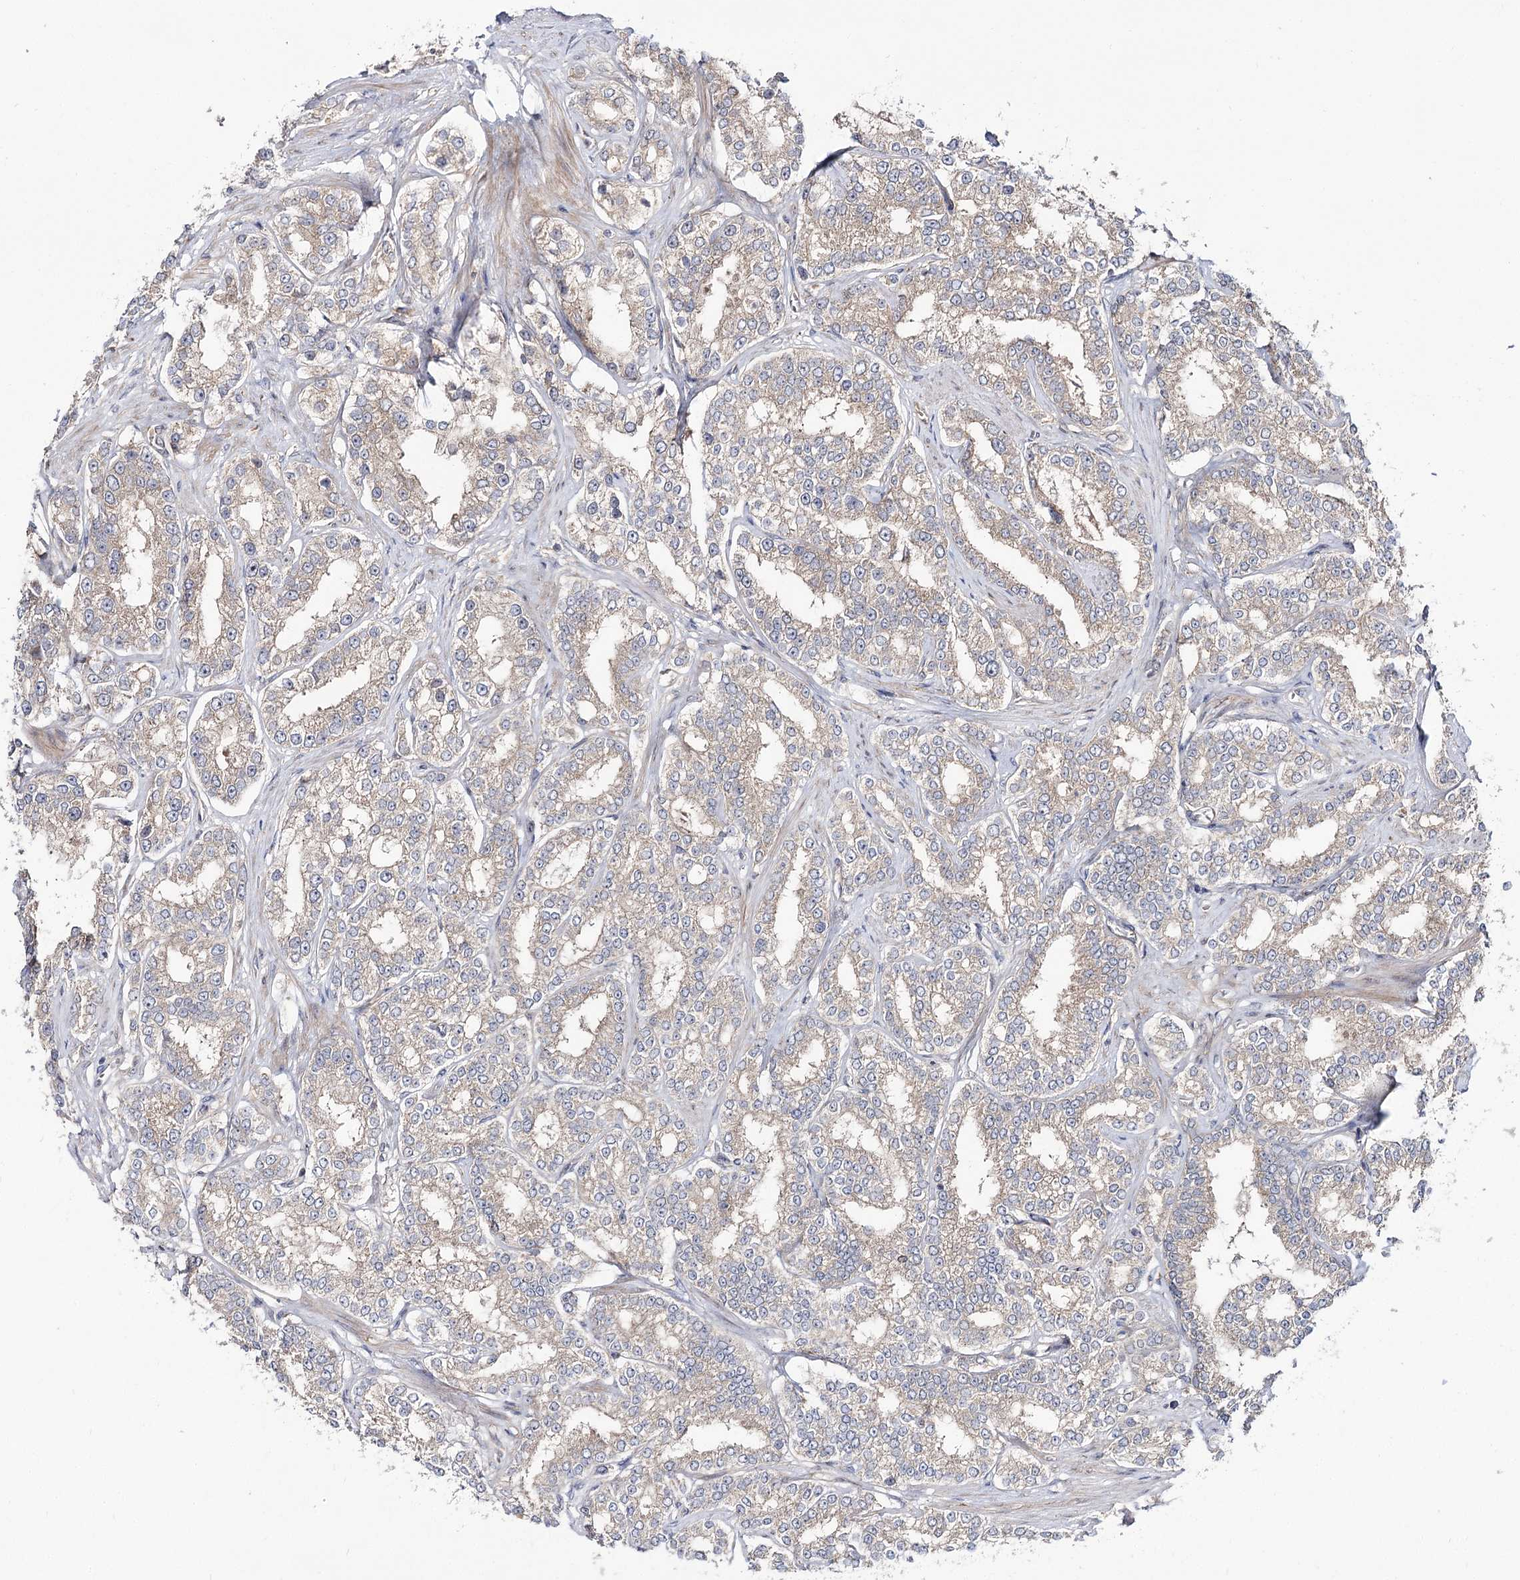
{"staining": {"intensity": "weak", "quantity": ">75%", "location": "cytoplasmic/membranous"}, "tissue": "prostate cancer", "cell_type": "Tumor cells", "image_type": "cancer", "snomed": [{"axis": "morphology", "description": "Normal tissue, NOS"}, {"axis": "morphology", "description": "Adenocarcinoma, High grade"}, {"axis": "topography", "description": "Prostate"}], "caption": "Immunohistochemical staining of prostate high-grade adenocarcinoma displays weak cytoplasmic/membranous protein expression in approximately >75% of tumor cells.", "gene": "C11orf80", "patient": {"sex": "male", "age": 83}}